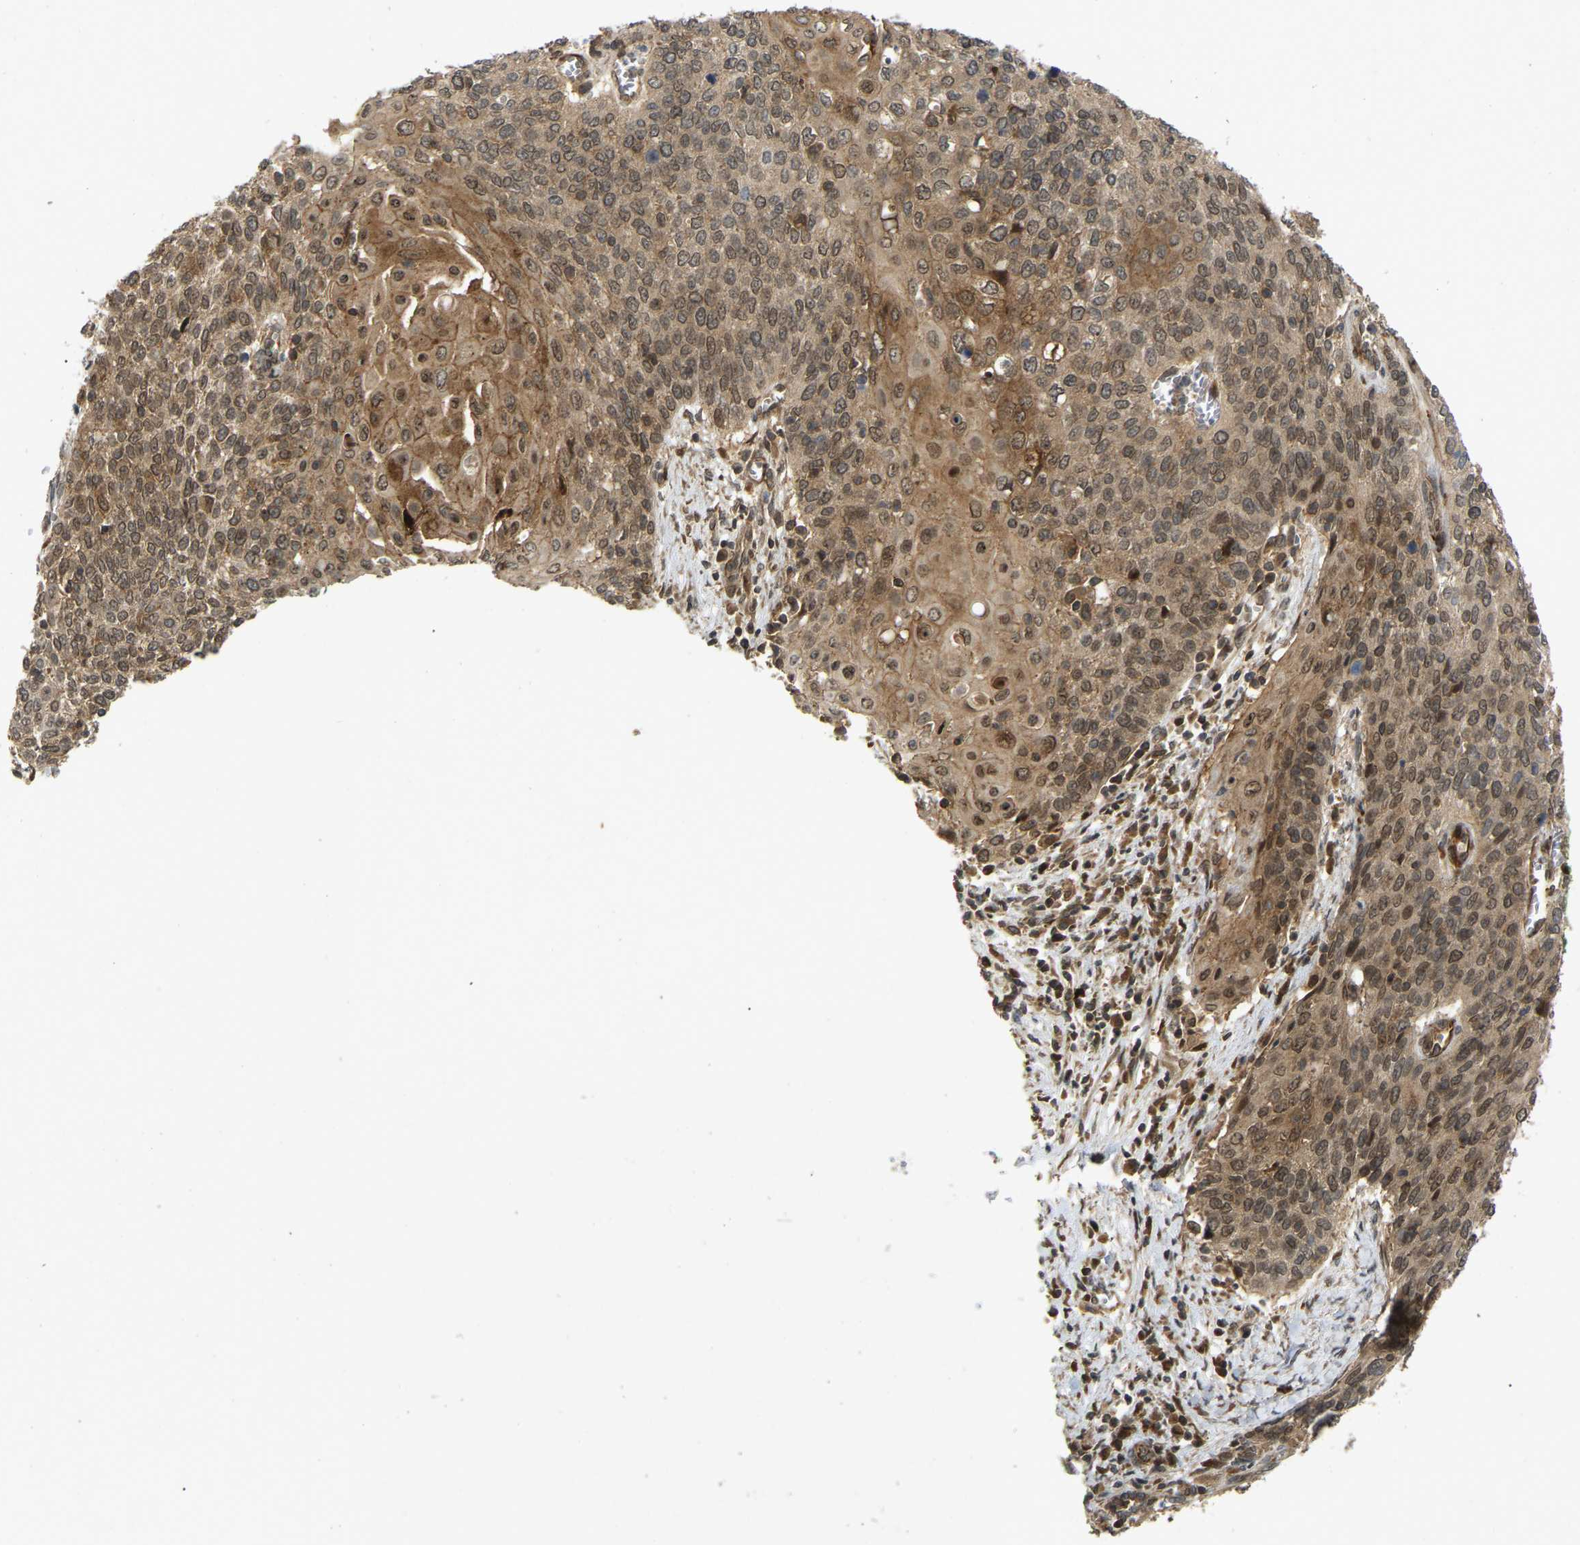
{"staining": {"intensity": "moderate", "quantity": ">75%", "location": "cytoplasmic/membranous,nuclear"}, "tissue": "cervical cancer", "cell_type": "Tumor cells", "image_type": "cancer", "snomed": [{"axis": "morphology", "description": "Squamous cell carcinoma, NOS"}, {"axis": "topography", "description": "Cervix"}], "caption": "Cervical squamous cell carcinoma was stained to show a protein in brown. There is medium levels of moderate cytoplasmic/membranous and nuclear positivity in about >75% of tumor cells.", "gene": "KIAA1549", "patient": {"sex": "female", "age": 39}}